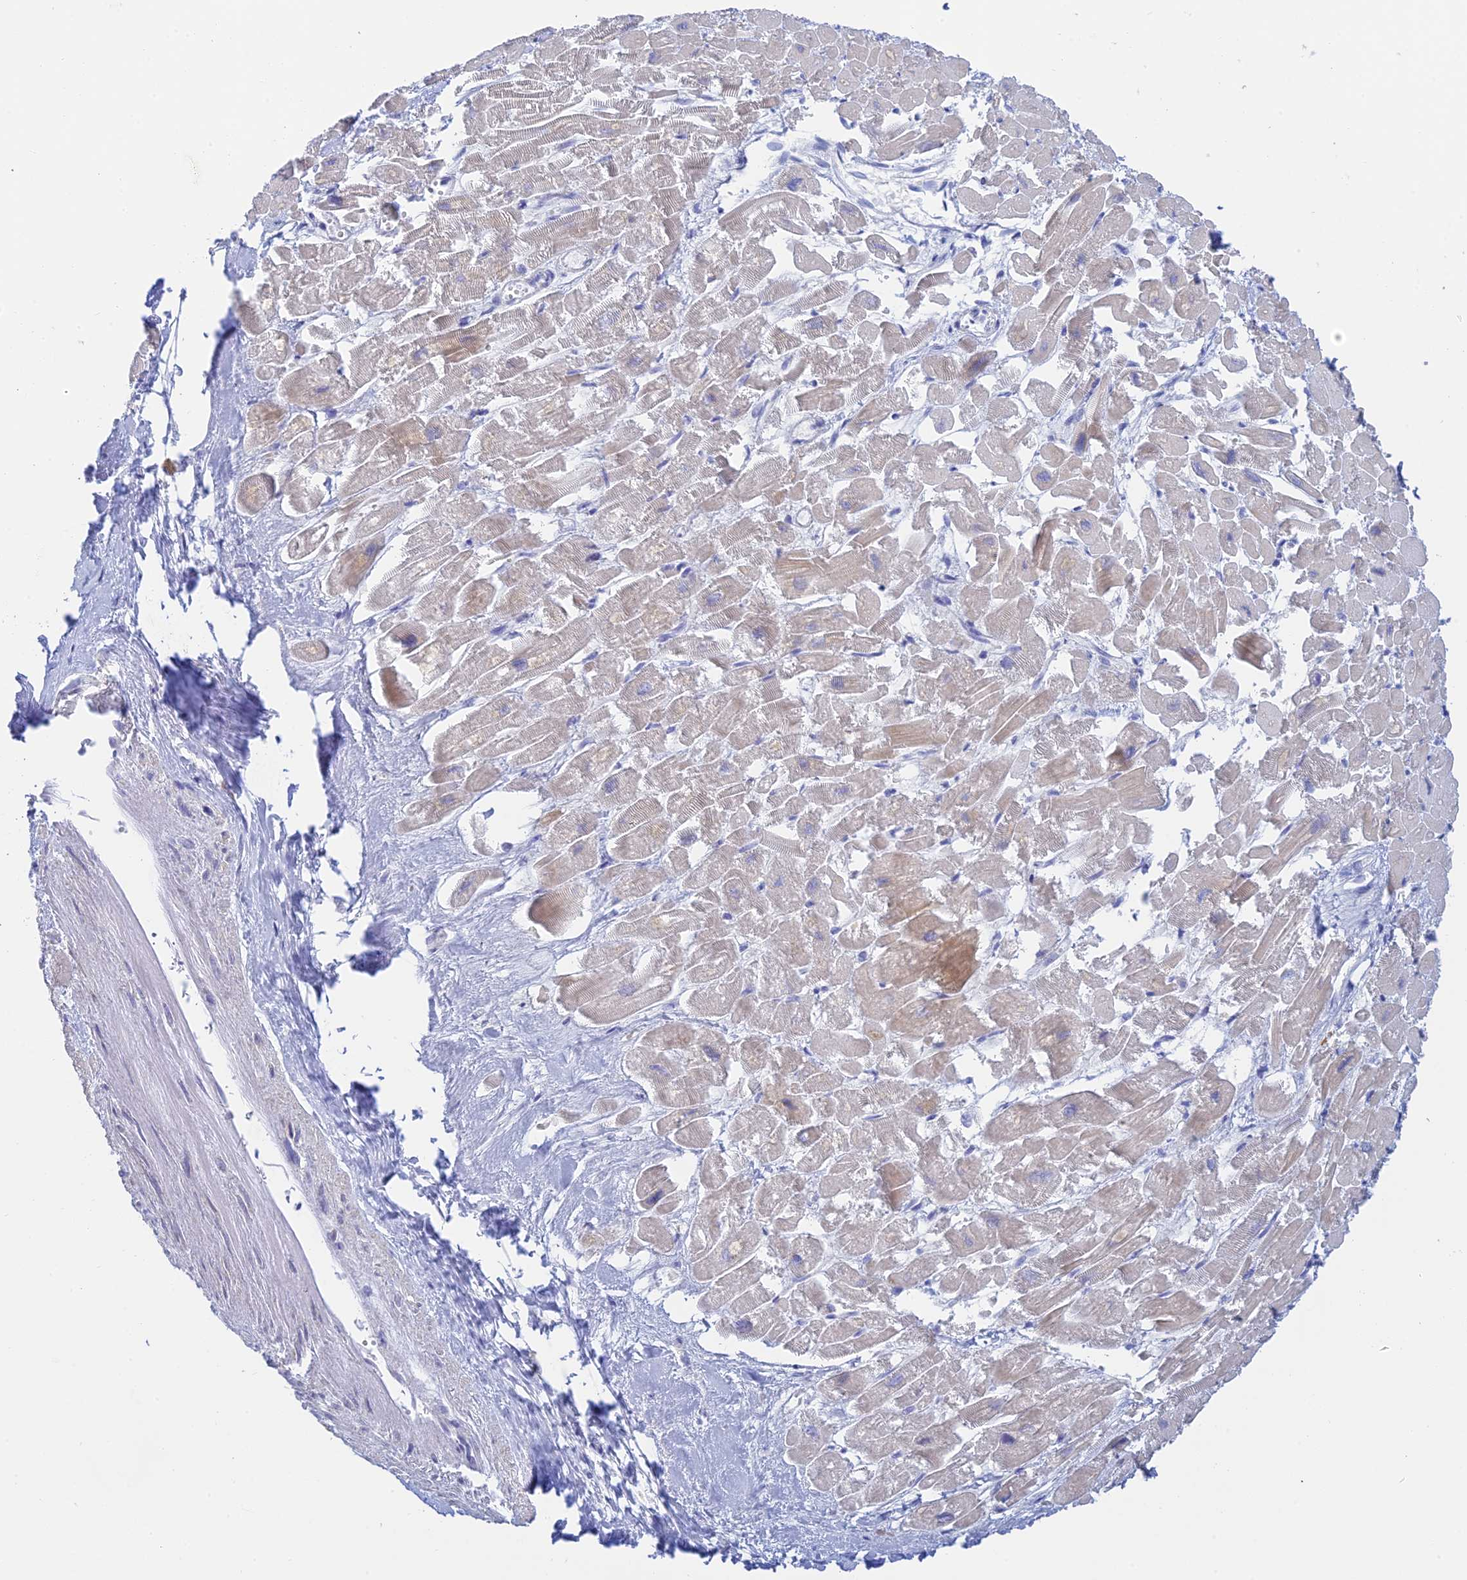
{"staining": {"intensity": "weak", "quantity": "<25%", "location": "cytoplasmic/membranous"}, "tissue": "heart muscle", "cell_type": "Cardiomyocytes", "image_type": "normal", "snomed": [{"axis": "morphology", "description": "Normal tissue, NOS"}, {"axis": "topography", "description": "Heart"}], "caption": "High magnification brightfield microscopy of unremarkable heart muscle stained with DAB (brown) and counterstained with hematoxylin (blue): cardiomyocytes show no significant positivity. (Immunohistochemistry, brightfield microscopy, high magnification).", "gene": "CEP152", "patient": {"sex": "male", "age": 54}}